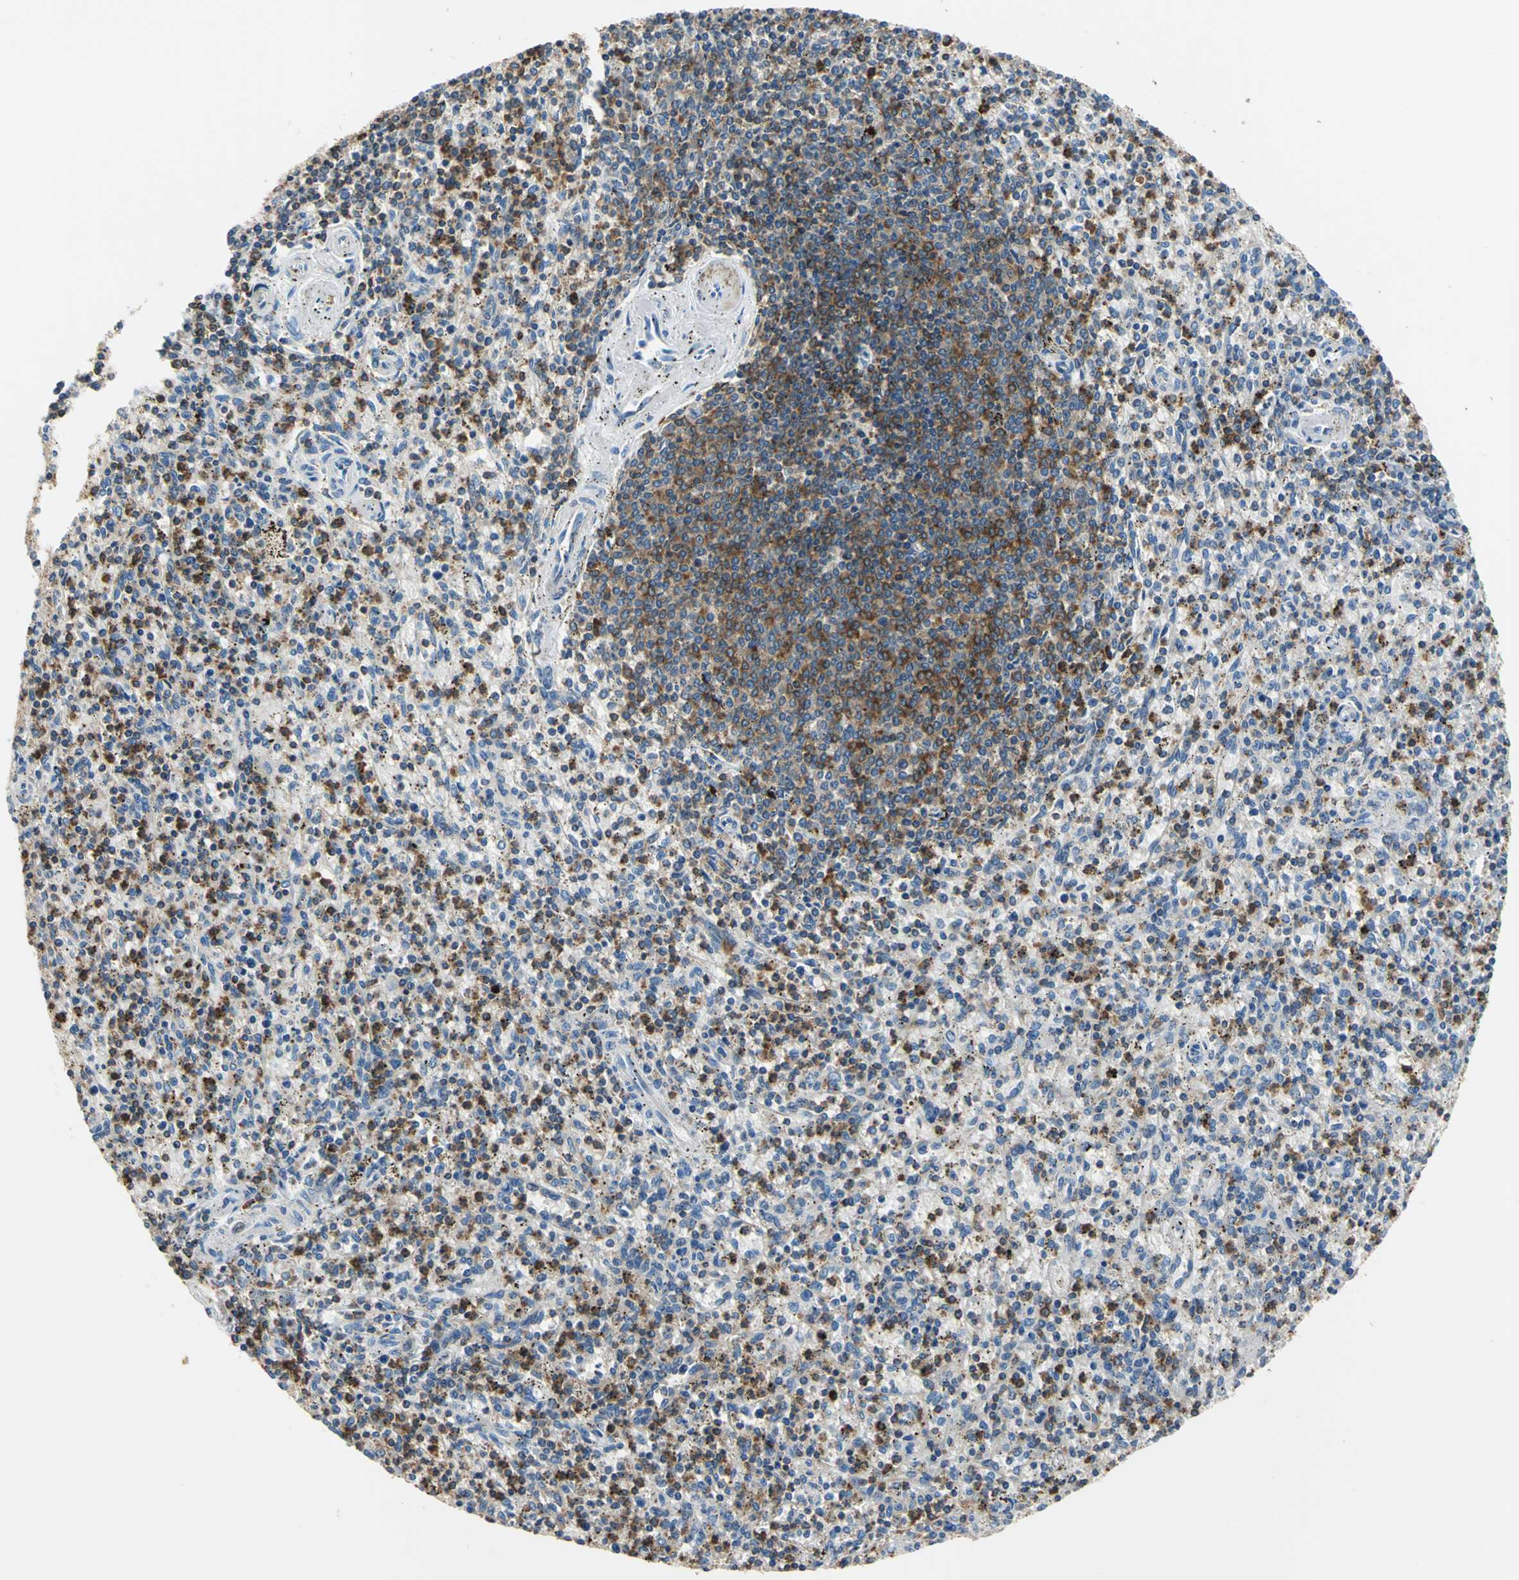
{"staining": {"intensity": "moderate", "quantity": "25%-75%", "location": "cytoplasmic/membranous"}, "tissue": "spleen", "cell_type": "Cells in red pulp", "image_type": "normal", "snomed": [{"axis": "morphology", "description": "Normal tissue, NOS"}, {"axis": "topography", "description": "Spleen"}], "caption": "Cells in red pulp display moderate cytoplasmic/membranous expression in about 25%-75% of cells in benign spleen.", "gene": "SEPTIN11", "patient": {"sex": "male", "age": 72}}